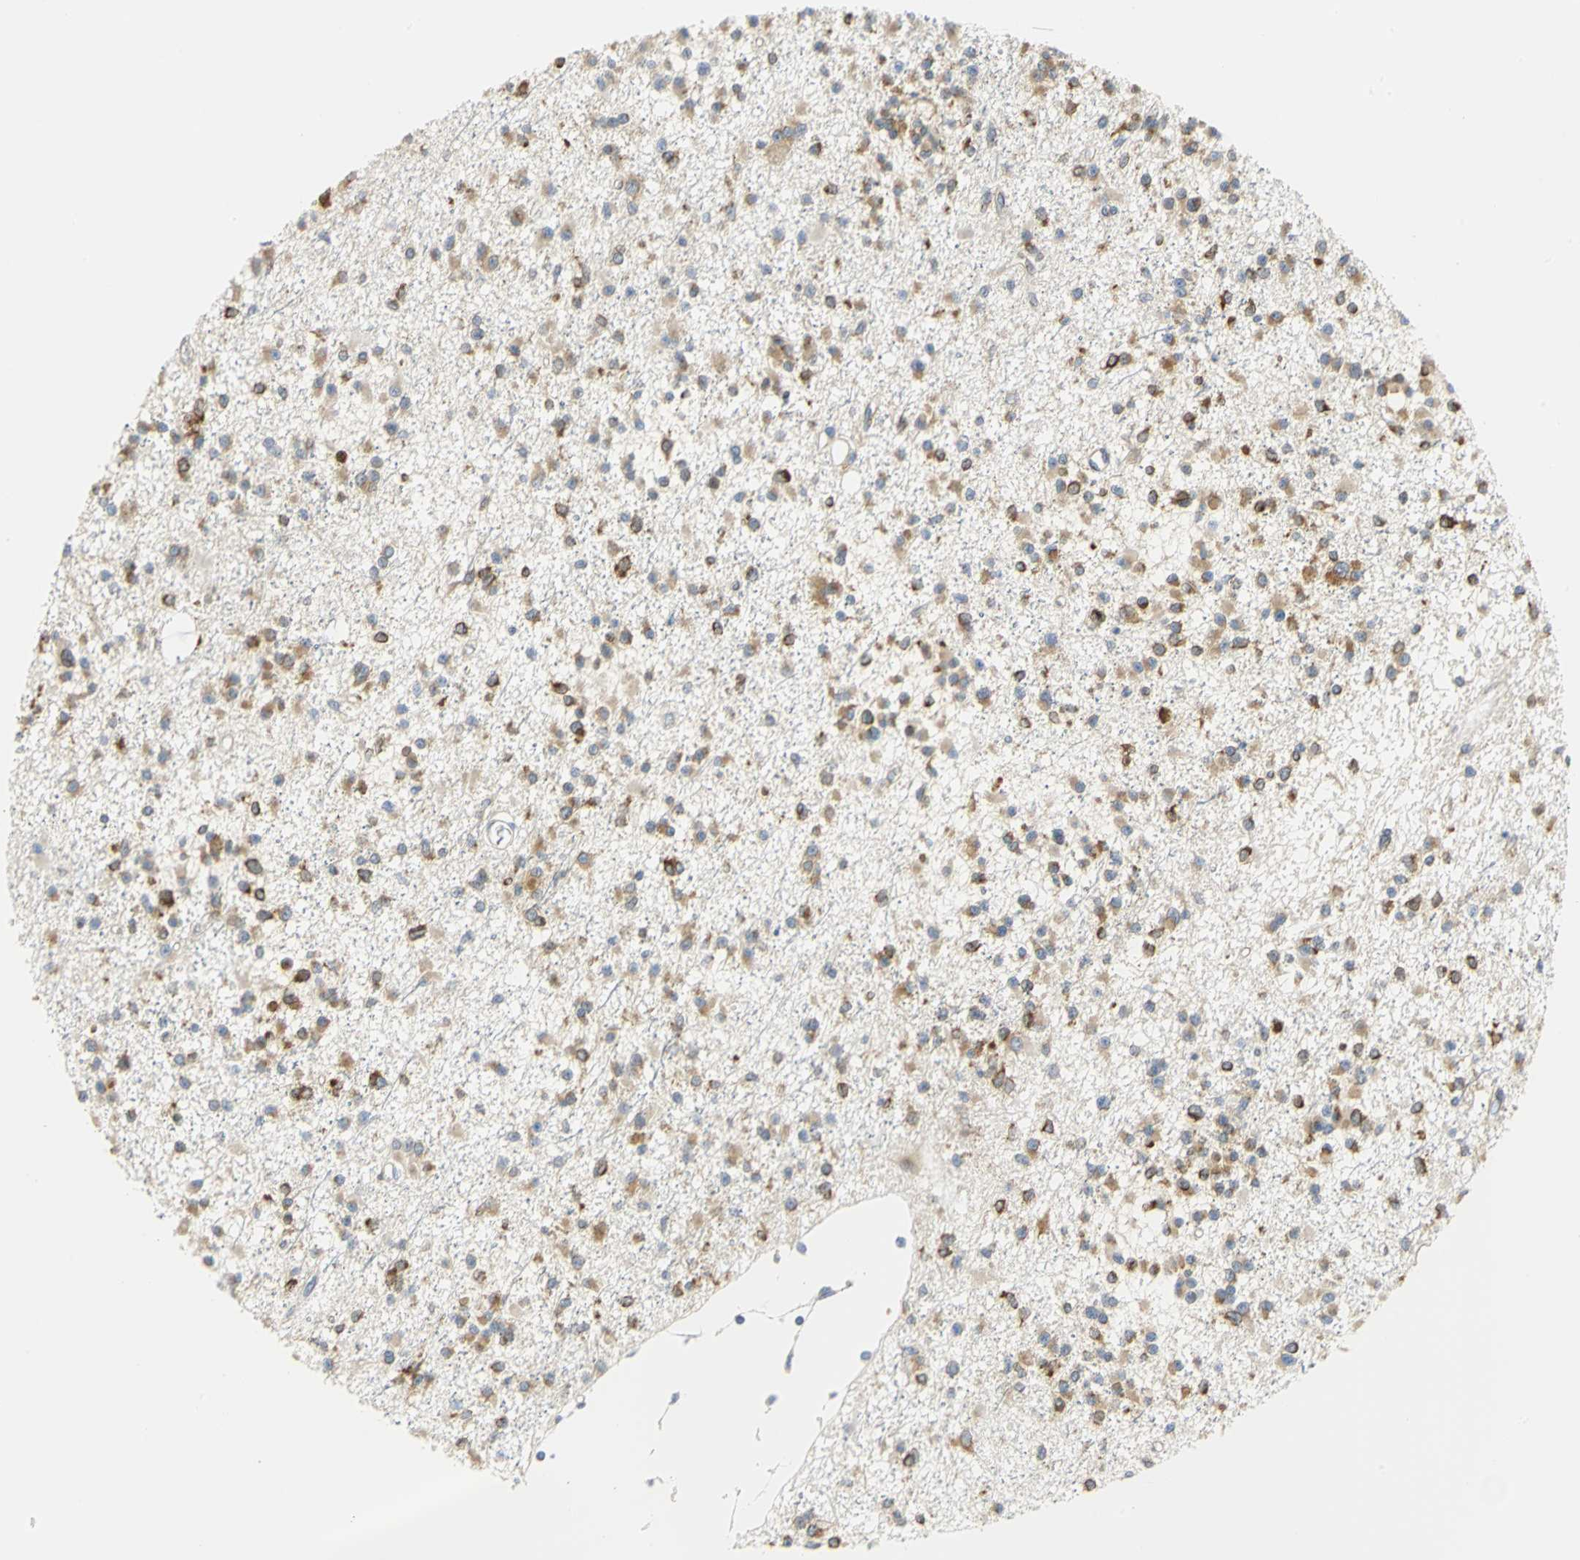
{"staining": {"intensity": "moderate", "quantity": ">75%", "location": "cytoplasmic/membranous"}, "tissue": "glioma", "cell_type": "Tumor cells", "image_type": "cancer", "snomed": [{"axis": "morphology", "description": "Glioma, malignant, Low grade"}, {"axis": "topography", "description": "Brain"}], "caption": "A brown stain labels moderate cytoplasmic/membranous positivity of a protein in malignant glioma (low-grade) tumor cells. (DAB = brown stain, brightfield microscopy at high magnification).", "gene": "YBX1", "patient": {"sex": "female", "age": 22}}